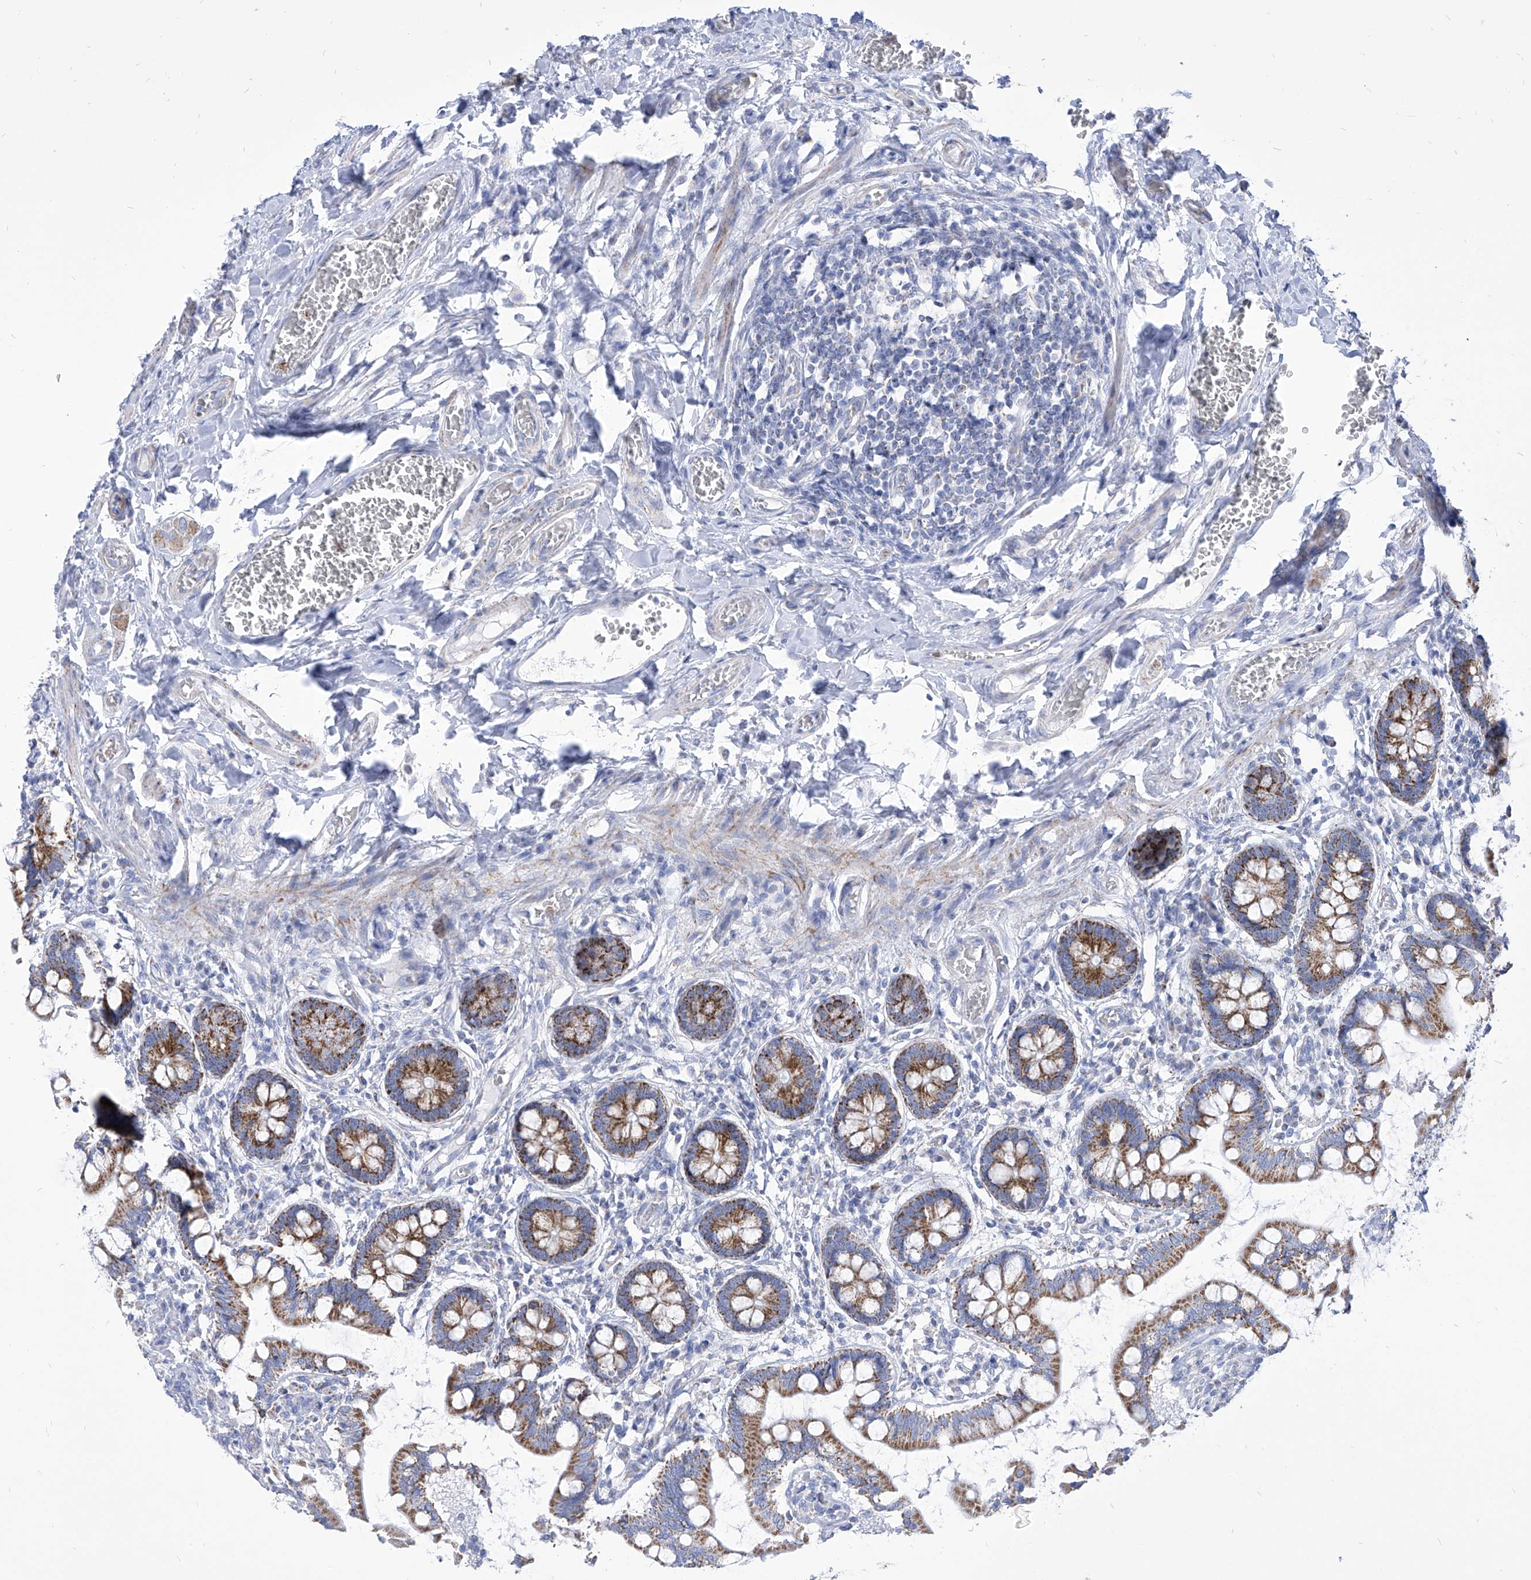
{"staining": {"intensity": "strong", "quantity": ">75%", "location": "cytoplasmic/membranous"}, "tissue": "small intestine", "cell_type": "Glandular cells", "image_type": "normal", "snomed": [{"axis": "morphology", "description": "Normal tissue, NOS"}, {"axis": "topography", "description": "Small intestine"}], "caption": "Immunohistochemical staining of unremarkable small intestine shows strong cytoplasmic/membranous protein staining in approximately >75% of glandular cells.", "gene": "COQ3", "patient": {"sex": "male", "age": 52}}